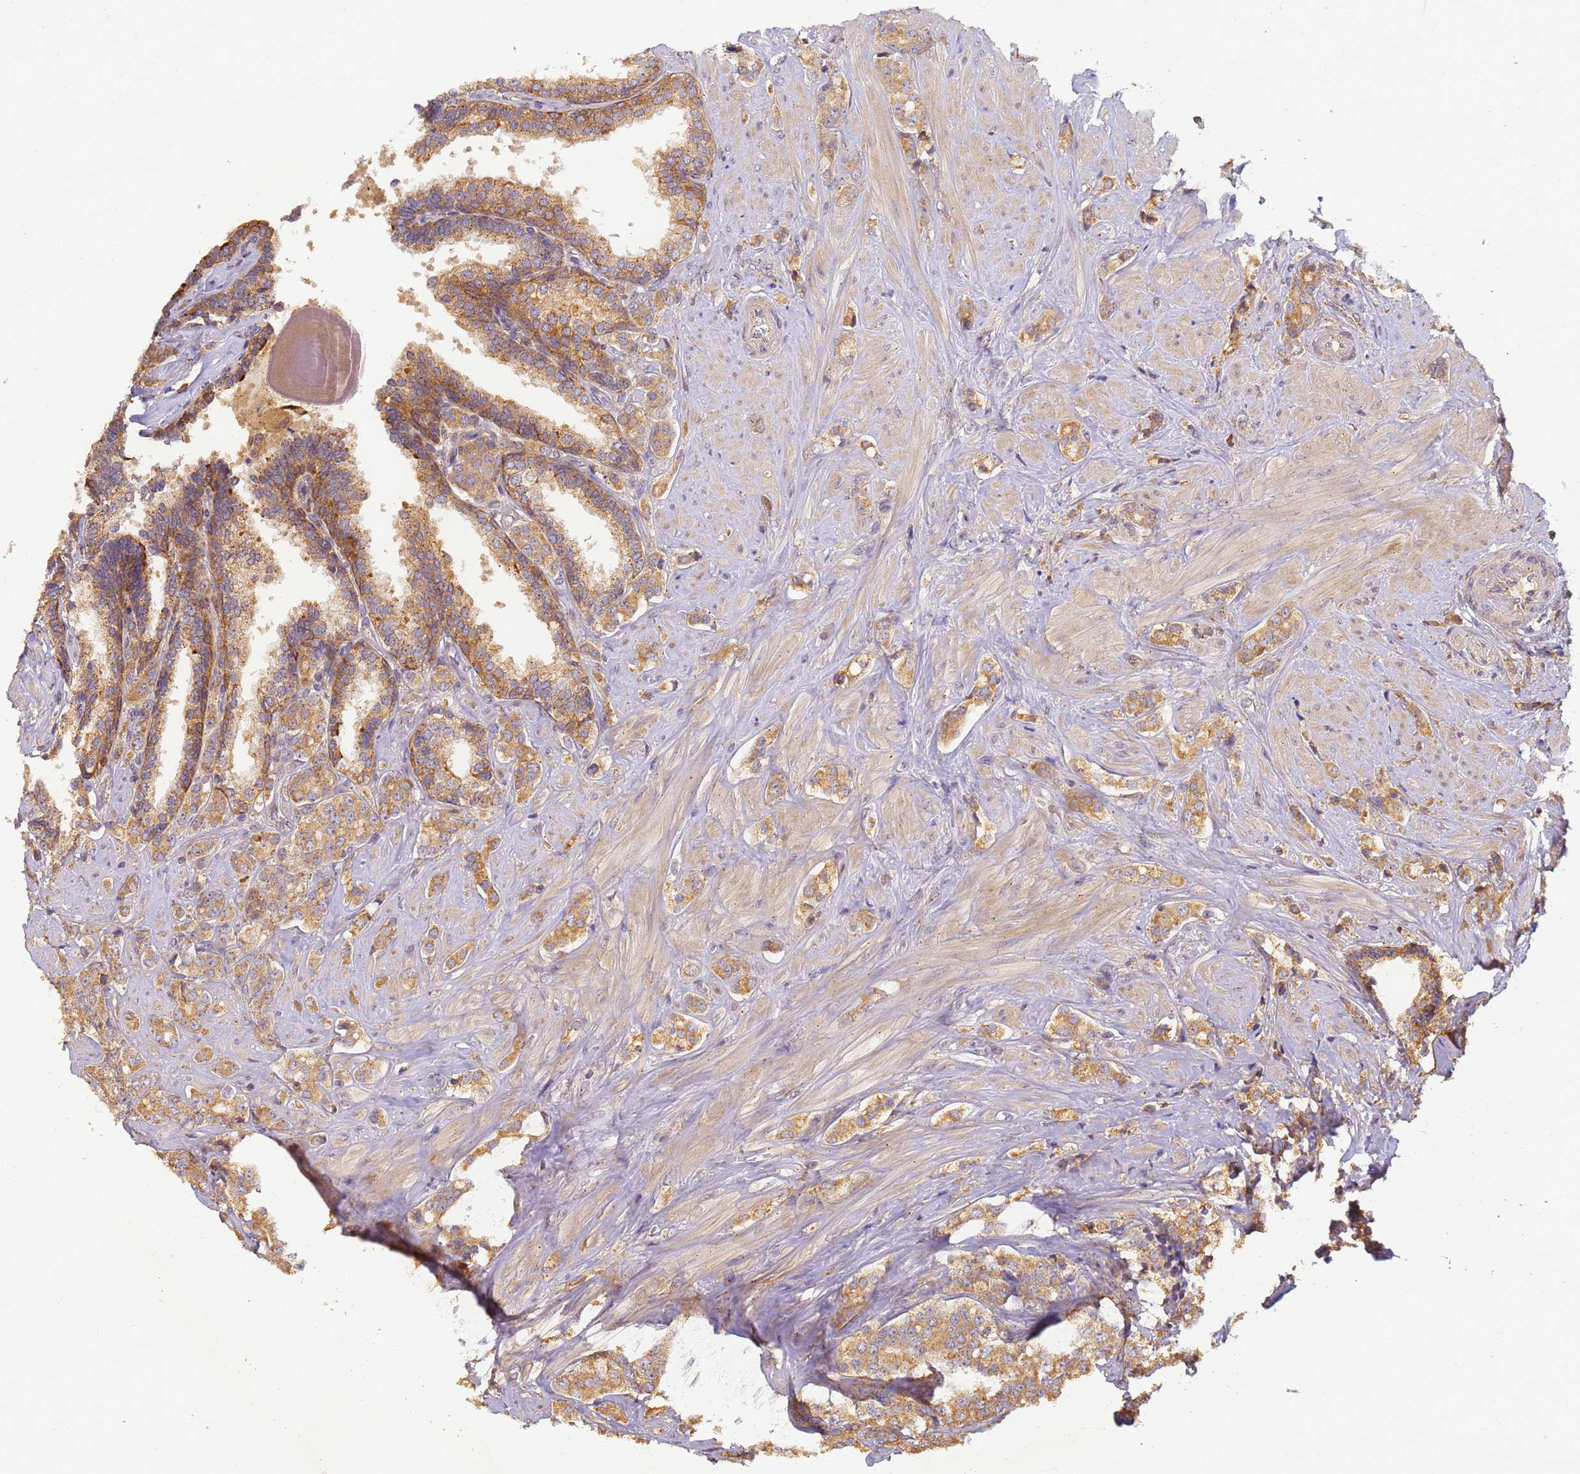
{"staining": {"intensity": "moderate", "quantity": ">75%", "location": "cytoplasmic/membranous"}, "tissue": "prostate cancer", "cell_type": "Tumor cells", "image_type": "cancer", "snomed": [{"axis": "morphology", "description": "Adenocarcinoma, High grade"}, {"axis": "topography", "description": "Prostate"}], "caption": "Immunohistochemistry (IHC) (DAB) staining of prostate high-grade adenocarcinoma shows moderate cytoplasmic/membranous protein expression in approximately >75% of tumor cells.", "gene": "TIGAR", "patient": {"sex": "male", "age": 62}}